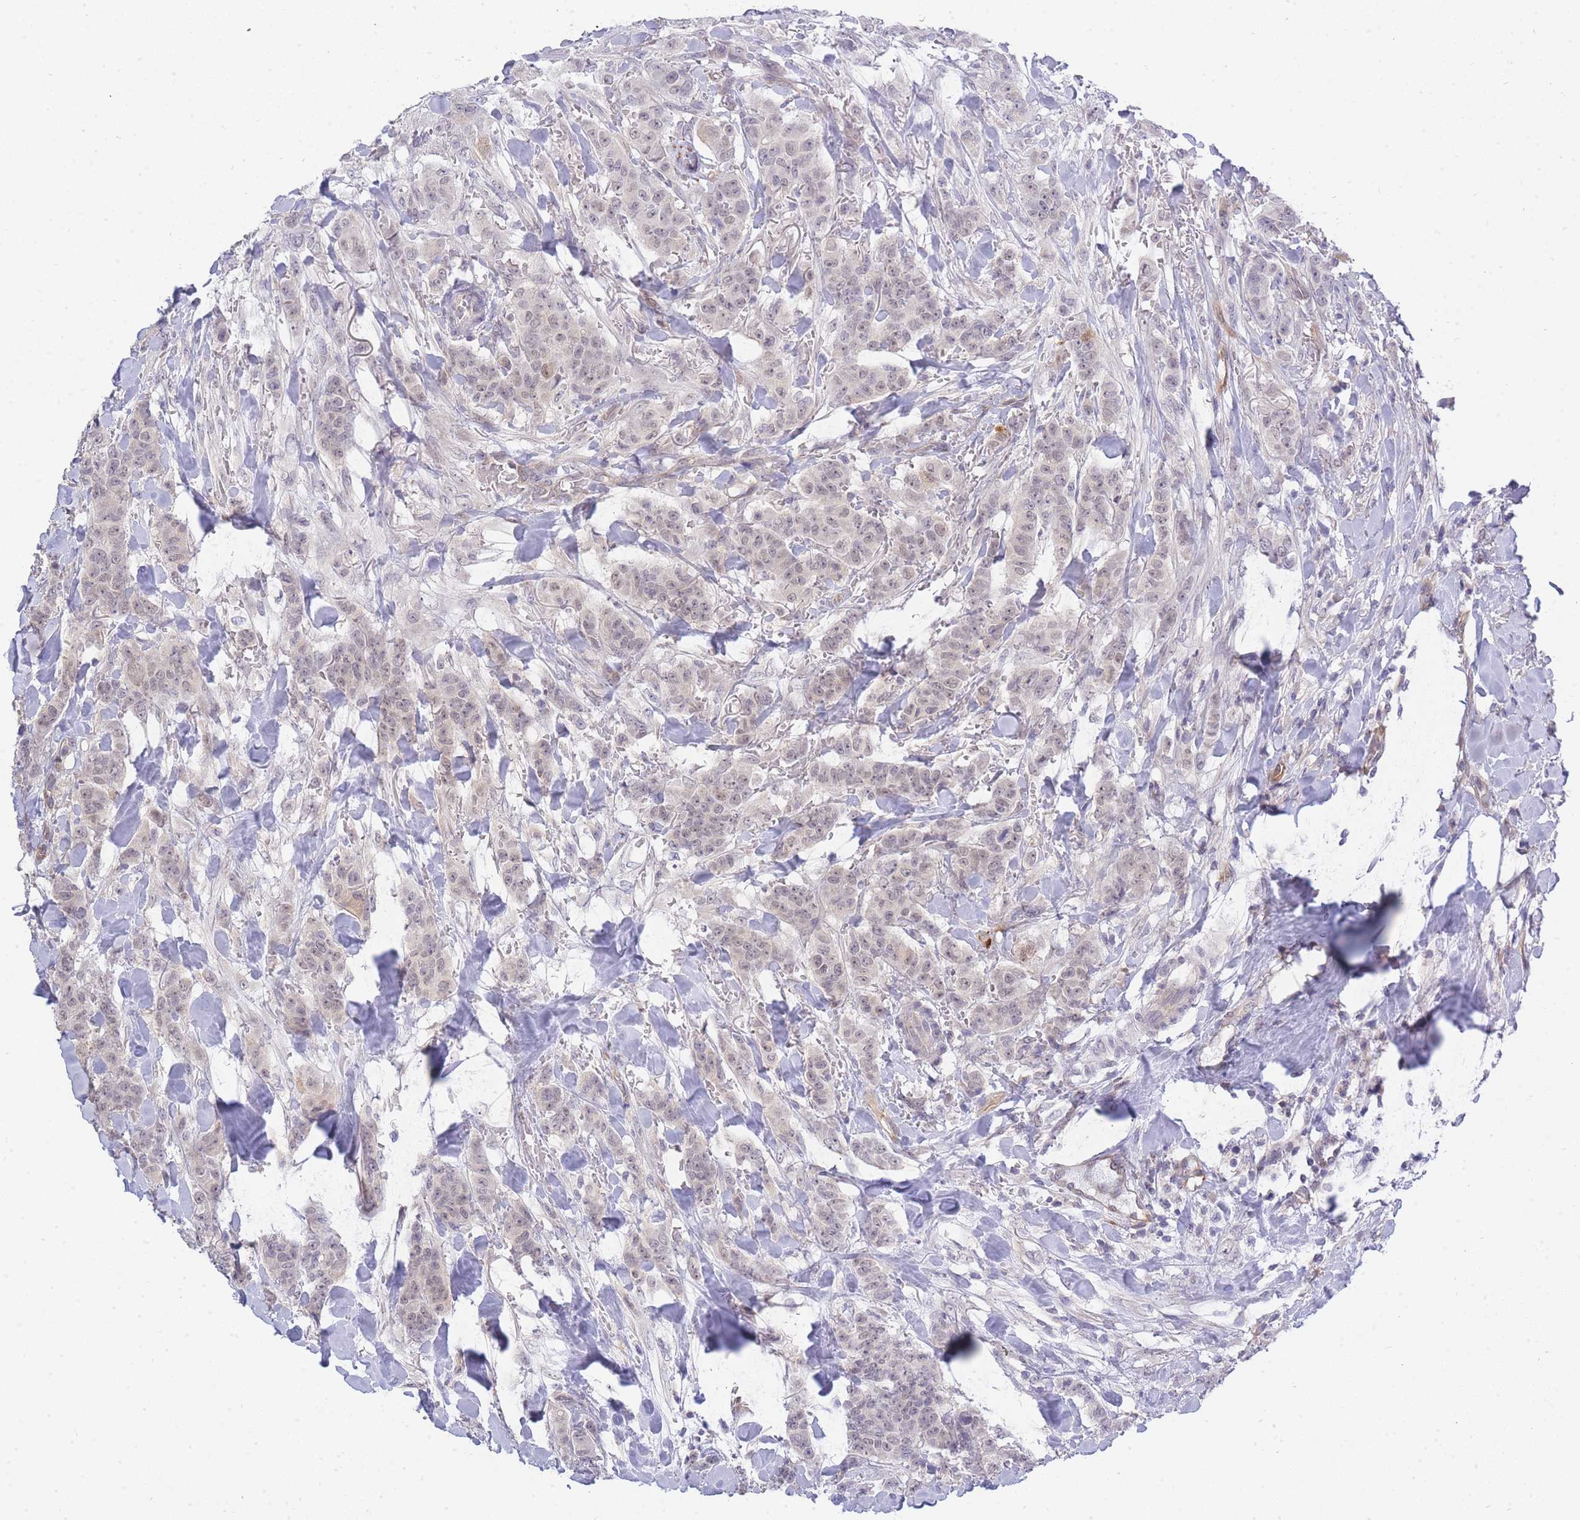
{"staining": {"intensity": "weak", "quantity": "<25%", "location": "nuclear"}, "tissue": "breast cancer", "cell_type": "Tumor cells", "image_type": "cancer", "snomed": [{"axis": "morphology", "description": "Duct carcinoma"}, {"axis": "topography", "description": "Breast"}], "caption": "This micrograph is of breast cancer stained with IHC to label a protein in brown with the nuclei are counter-stained blue. There is no expression in tumor cells.", "gene": "C19orf25", "patient": {"sex": "female", "age": 40}}